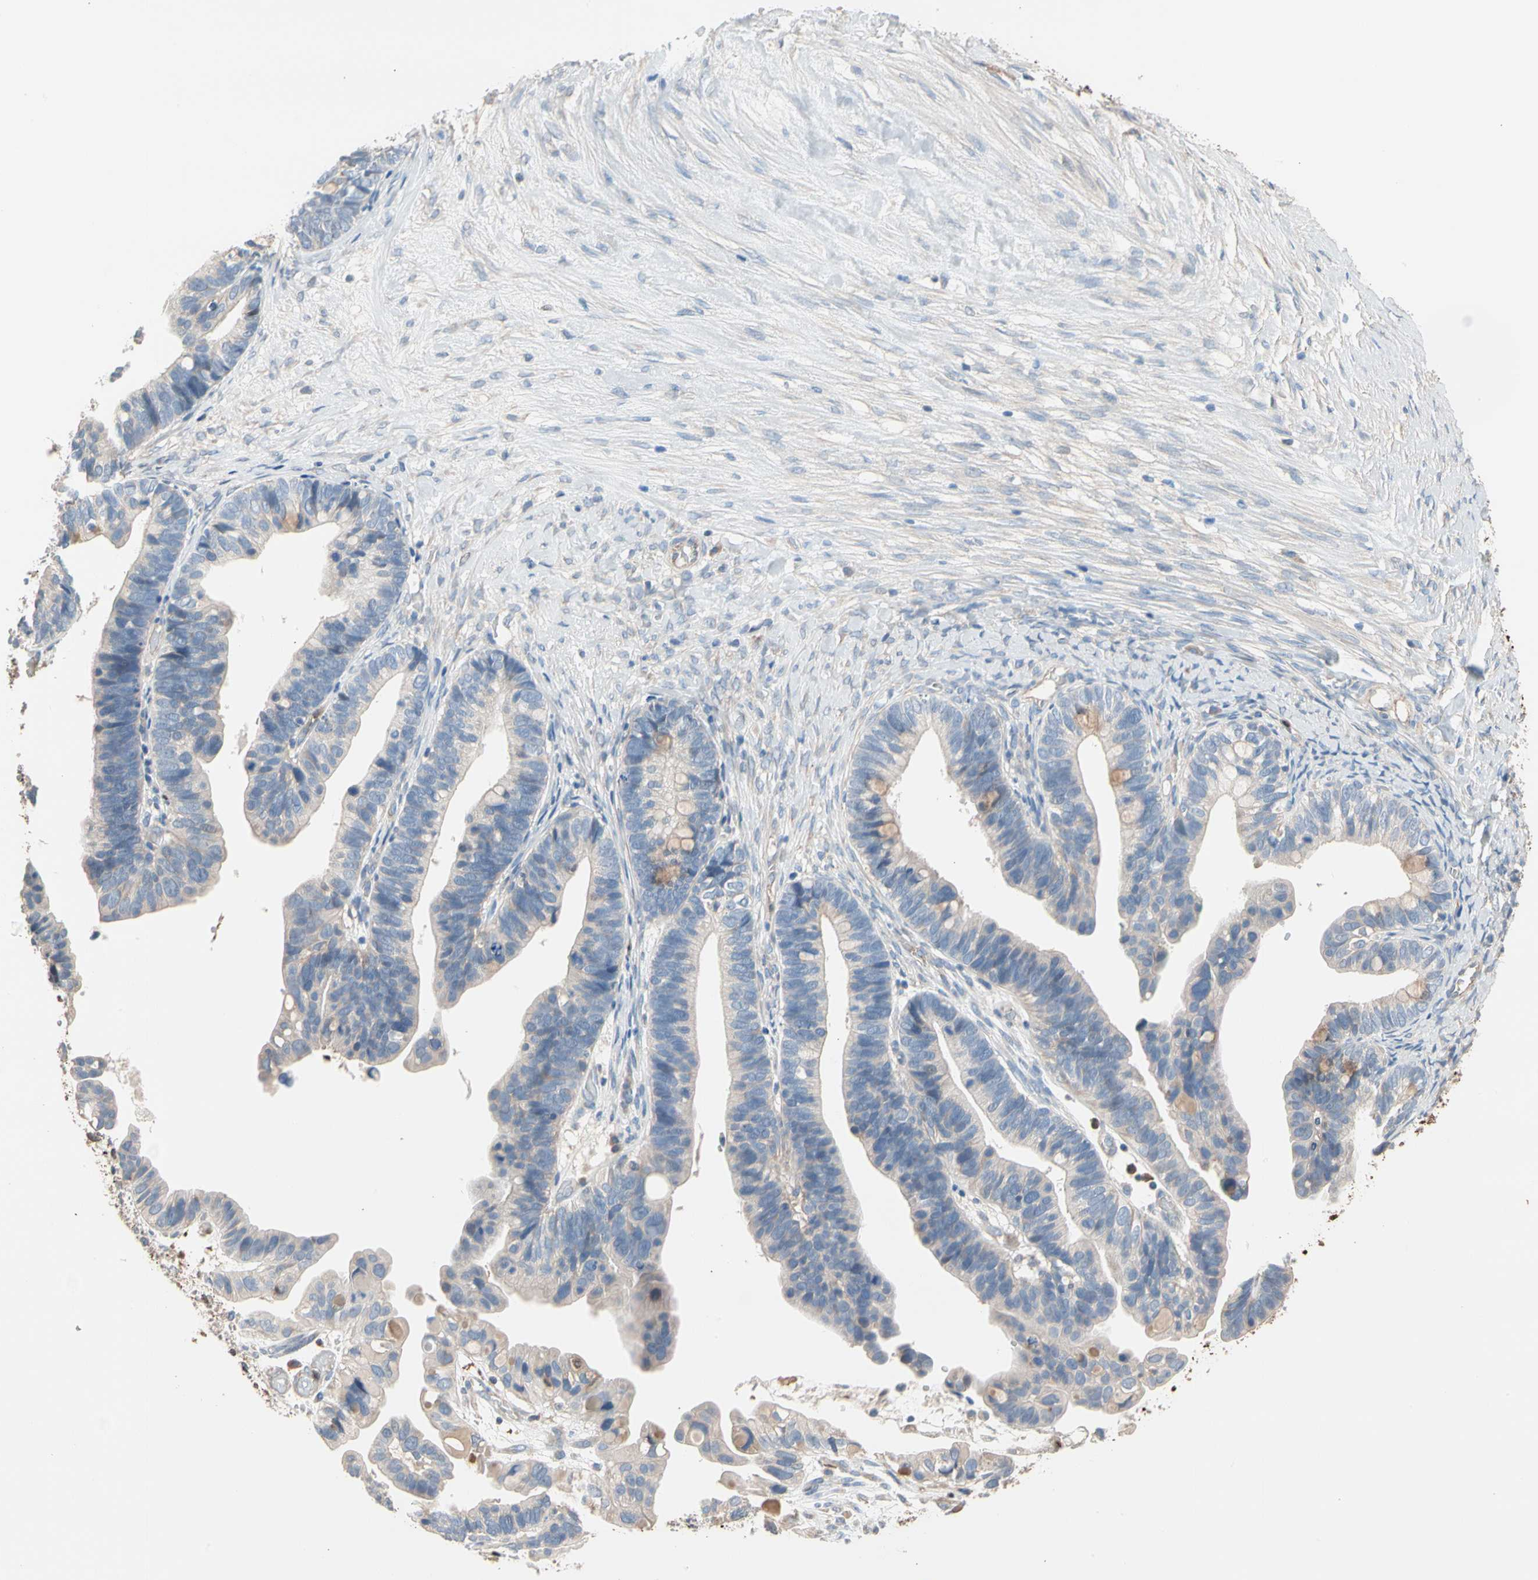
{"staining": {"intensity": "weak", "quantity": "<25%", "location": "cytoplasmic/membranous"}, "tissue": "ovarian cancer", "cell_type": "Tumor cells", "image_type": "cancer", "snomed": [{"axis": "morphology", "description": "Cystadenocarcinoma, serous, NOS"}, {"axis": "topography", "description": "Ovary"}], "caption": "Ovarian cancer (serous cystadenocarcinoma) was stained to show a protein in brown. There is no significant expression in tumor cells.", "gene": "BBOX1", "patient": {"sex": "female", "age": 56}}